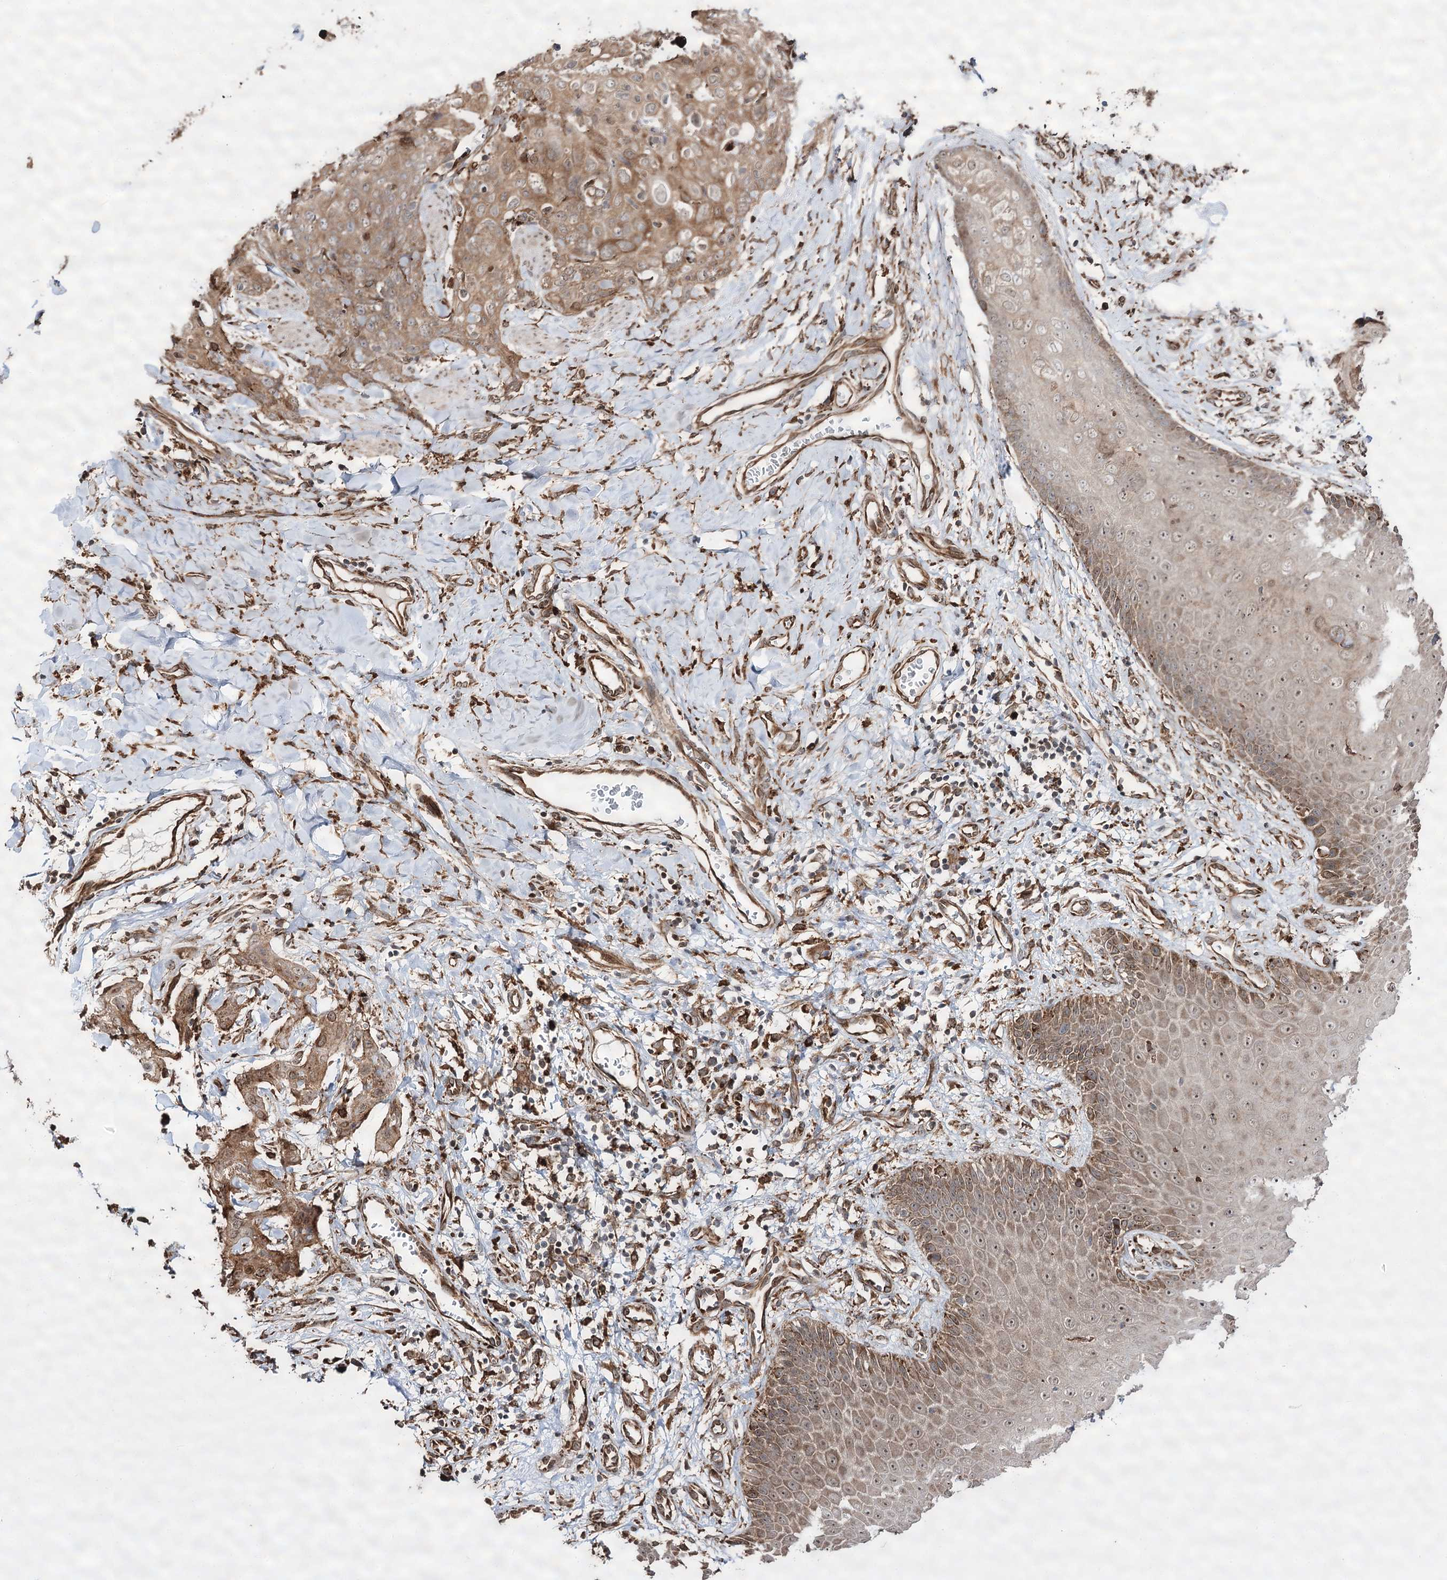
{"staining": {"intensity": "moderate", "quantity": ">75%", "location": "cytoplasmic/membranous"}, "tissue": "skin cancer", "cell_type": "Tumor cells", "image_type": "cancer", "snomed": [{"axis": "morphology", "description": "Squamous cell carcinoma, NOS"}, {"axis": "topography", "description": "Skin"}, {"axis": "topography", "description": "Vulva"}], "caption": "Protein expression analysis of human skin squamous cell carcinoma reveals moderate cytoplasmic/membranous staining in approximately >75% of tumor cells.", "gene": "FANCL", "patient": {"sex": "female", "age": 85}}